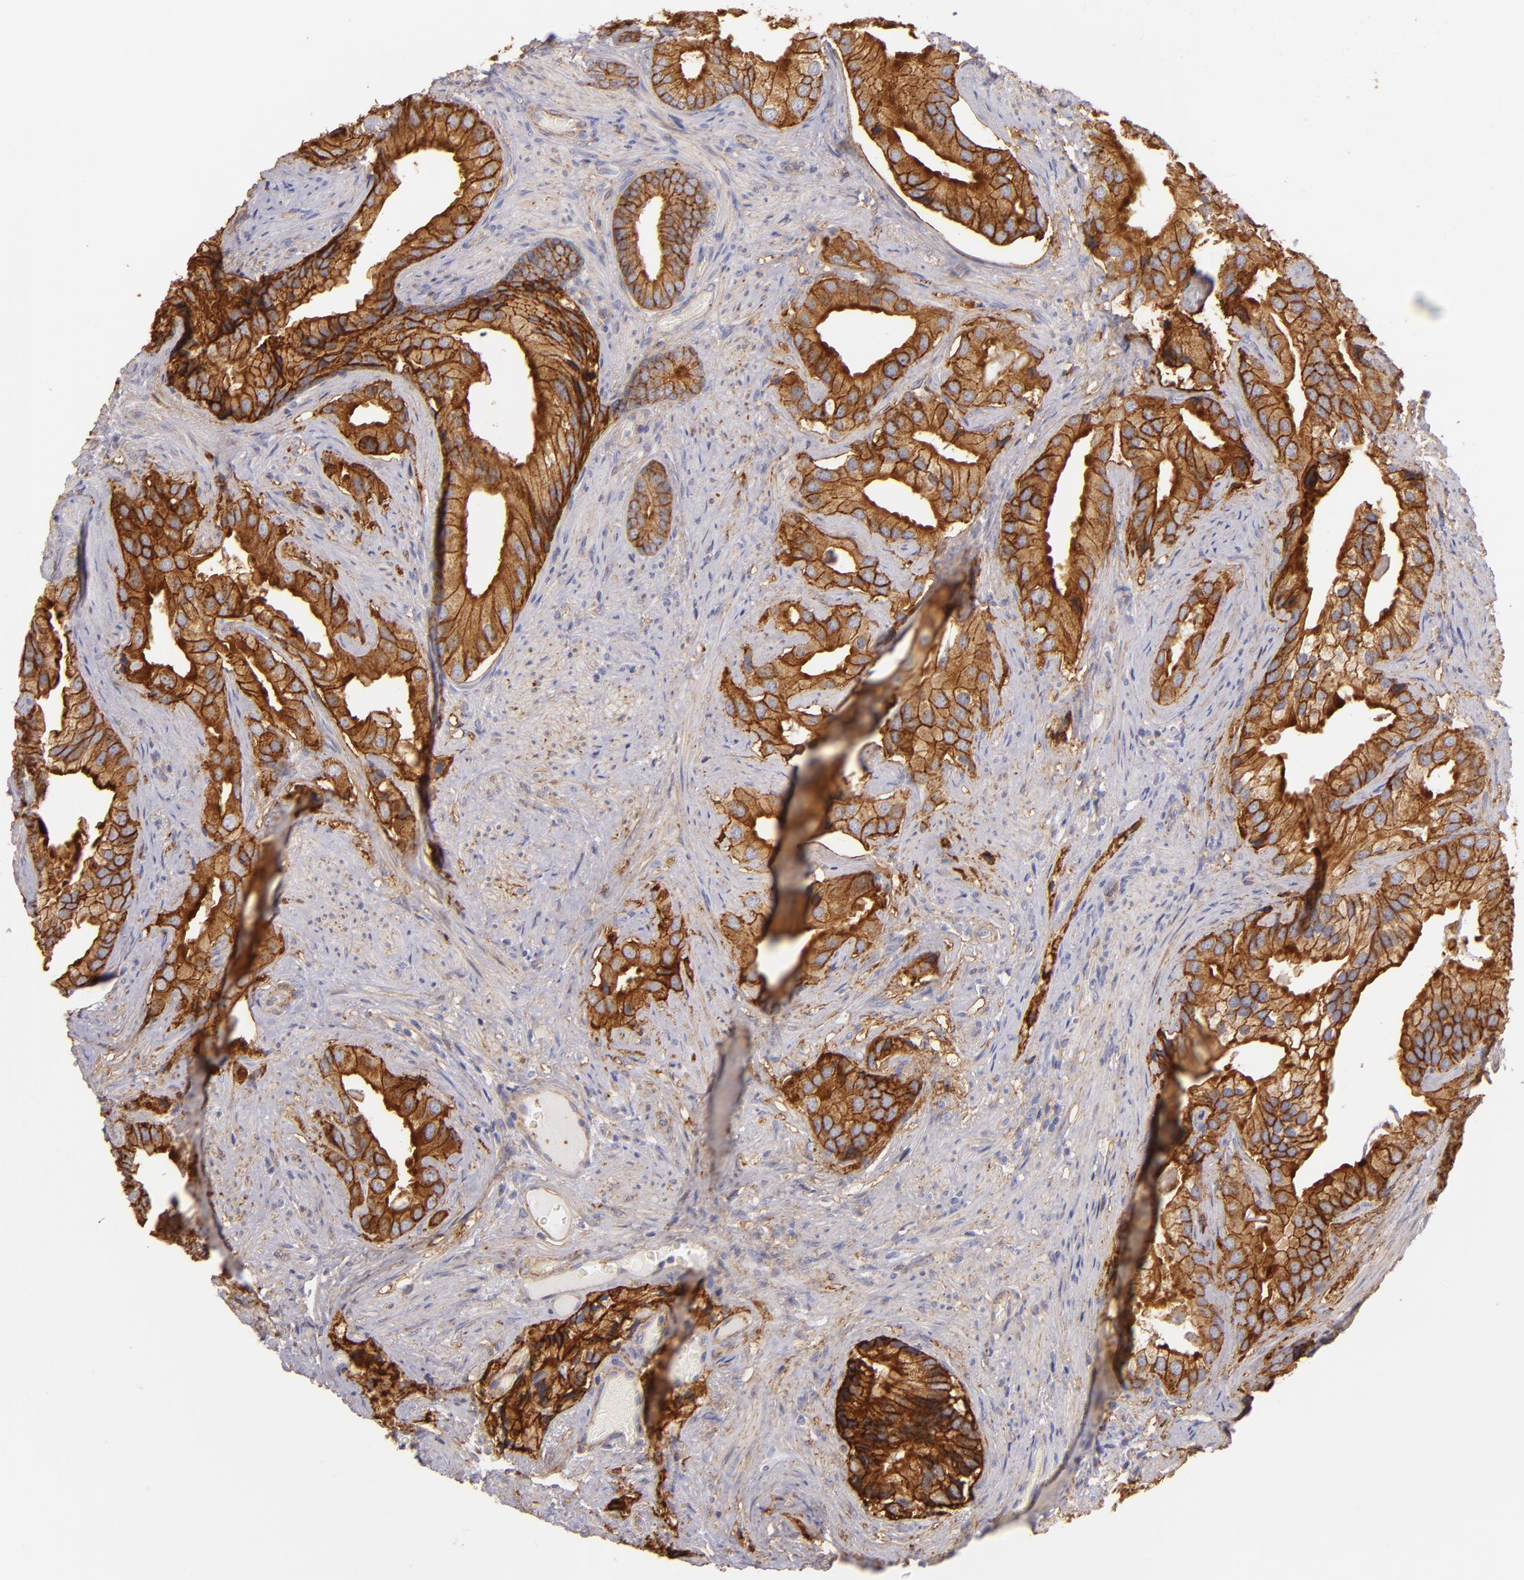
{"staining": {"intensity": "strong", "quantity": ">75%", "location": "cytoplasmic/membranous"}, "tissue": "prostate cancer", "cell_type": "Tumor cells", "image_type": "cancer", "snomed": [{"axis": "morphology", "description": "Adenocarcinoma, Low grade"}, {"axis": "topography", "description": "Prostate"}], "caption": "Immunohistochemistry staining of prostate cancer, which shows high levels of strong cytoplasmic/membranous expression in about >75% of tumor cells indicating strong cytoplasmic/membranous protein staining. The staining was performed using DAB (brown) for protein detection and nuclei were counterstained in hematoxylin (blue).", "gene": "CD151", "patient": {"sex": "male", "age": 71}}